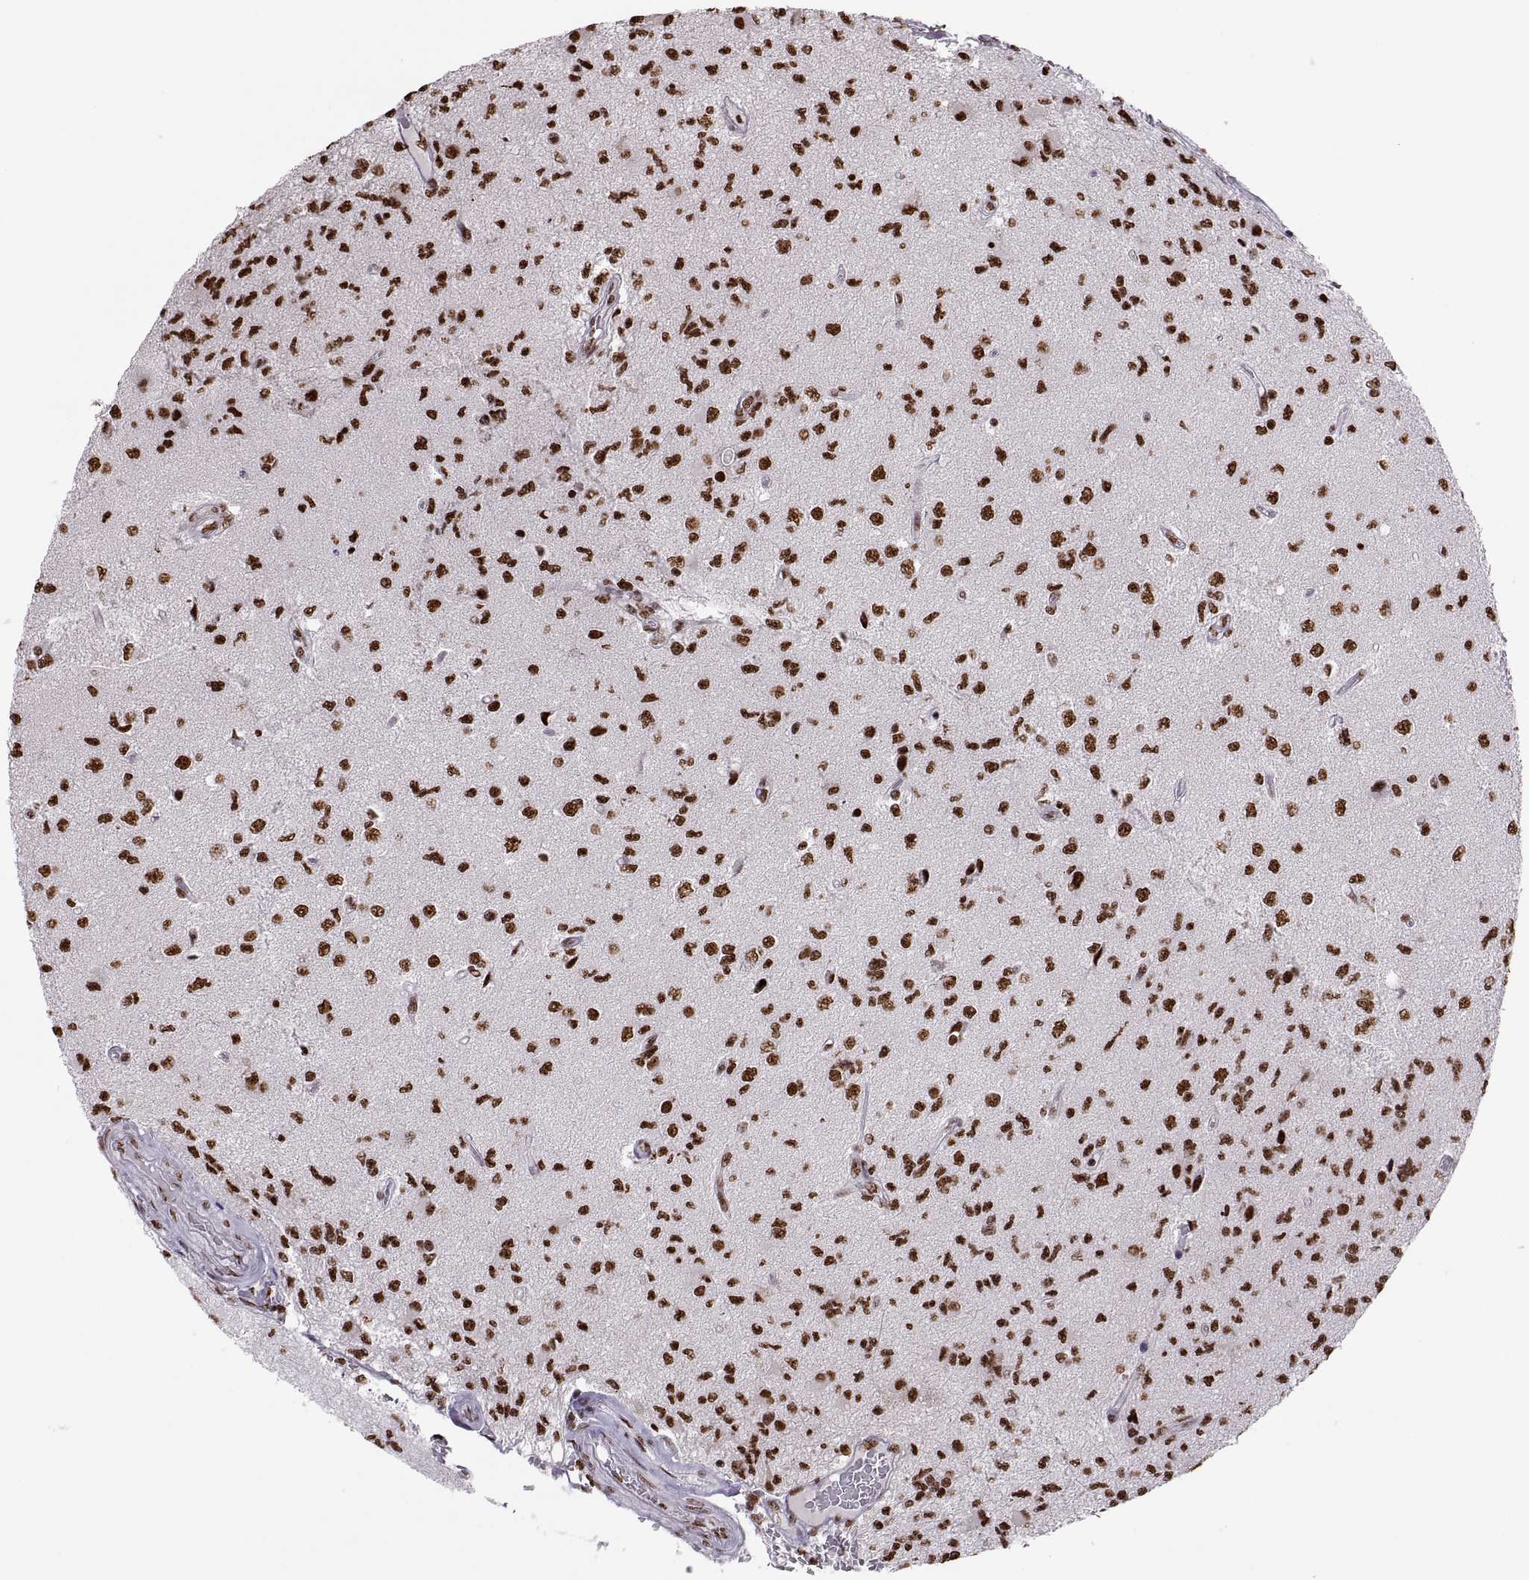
{"staining": {"intensity": "strong", "quantity": ">75%", "location": "nuclear"}, "tissue": "glioma", "cell_type": "Tumor cells", "image_type": "cancer", "snomed": [{"axis": "morphology", "description": "Glioma, malignant, High grade"}, {"axis": "topography", "description": "Brain"}], "caption": "The immunohistochemical stain shows strong nuclear staining in tumor cells of glioma tissue.", "gene": "SNAI1", "patient": {"sex": "male", "age": 56}}